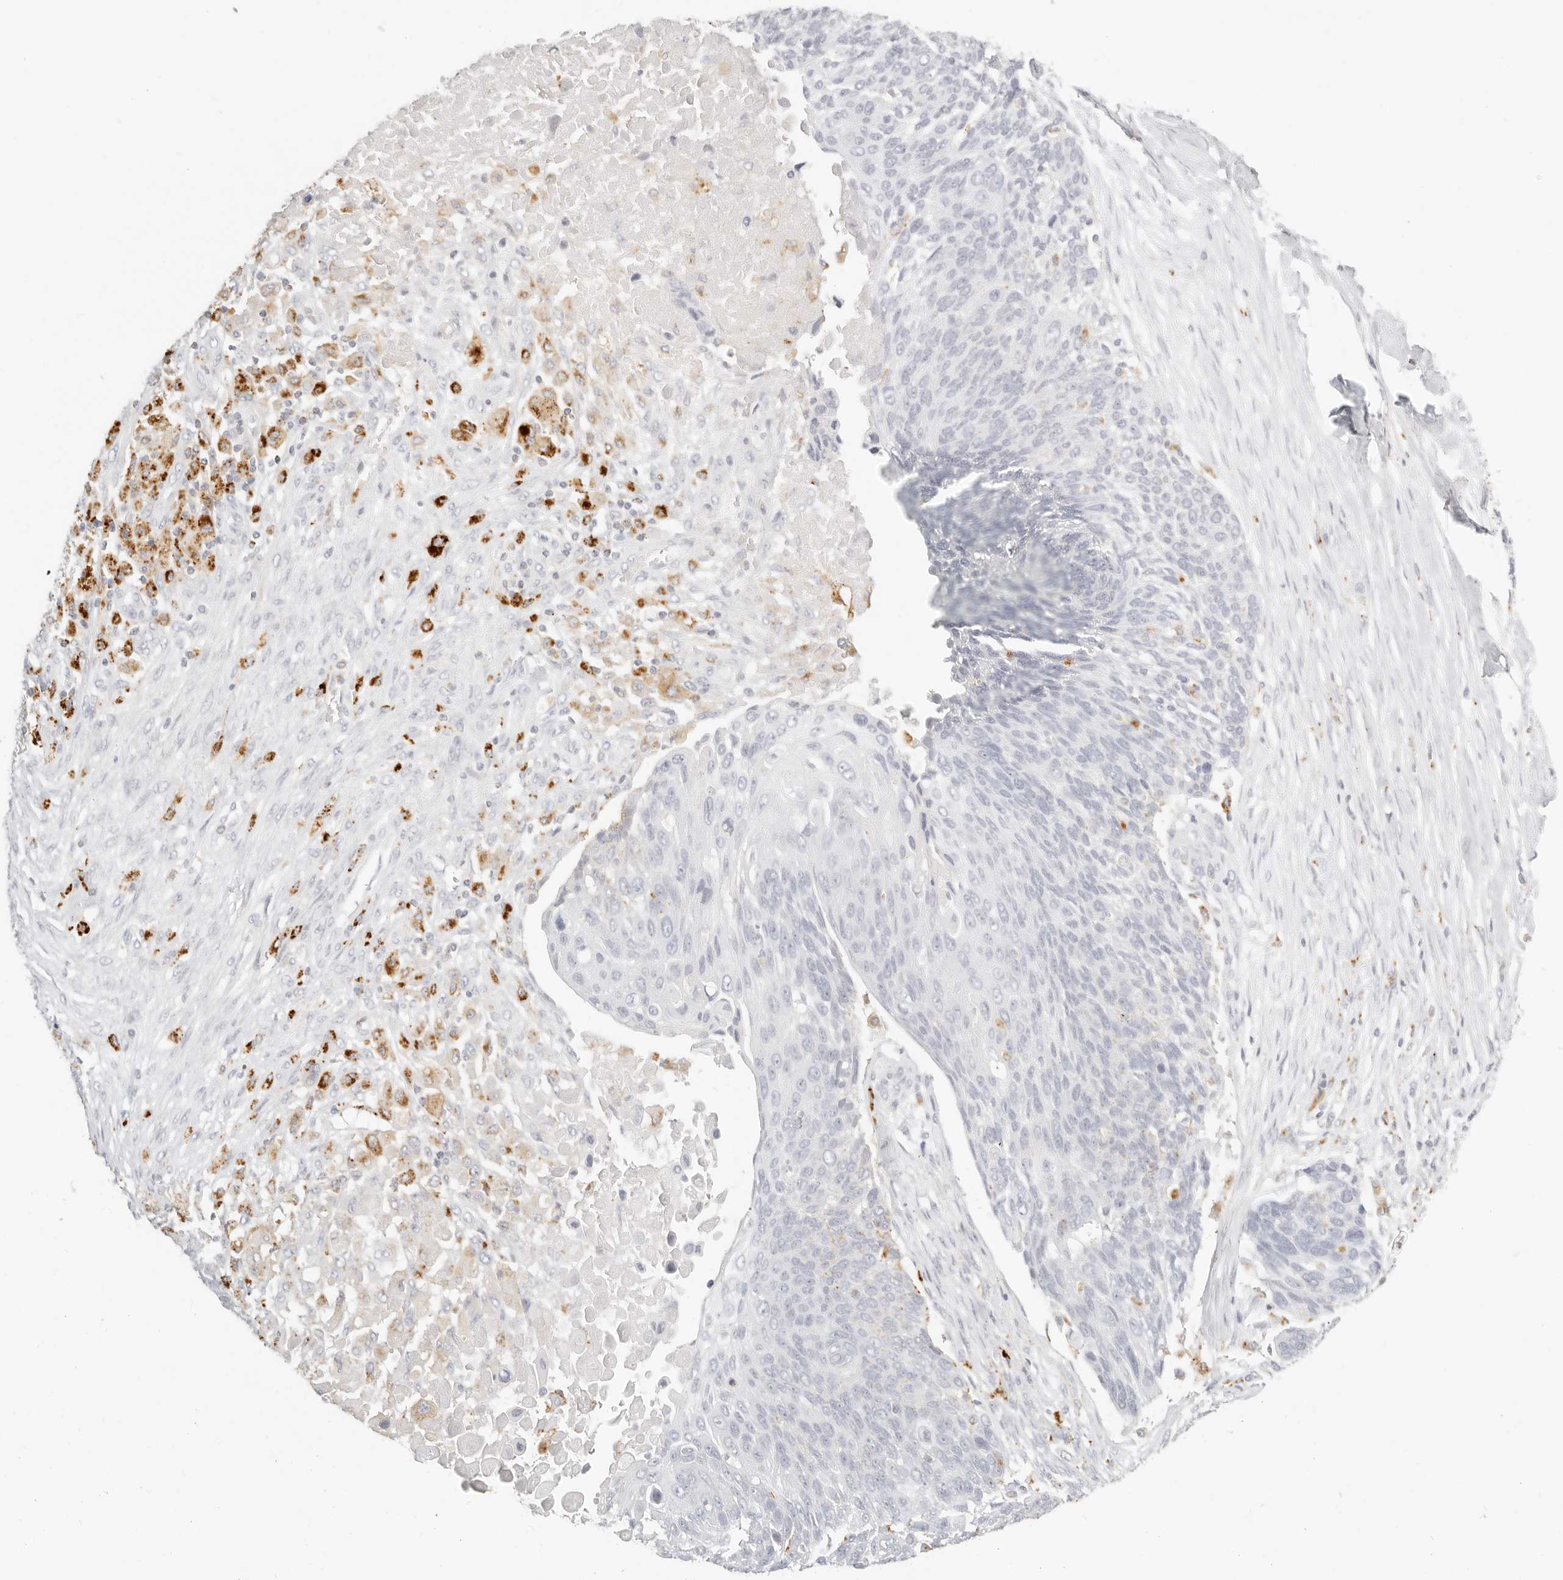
{"staining": {"intensity": "negative", "quantity": "none", "location": "none"}, "tissue": "lung cancer", "cell_type": "Tumor cells", "image_type": "cancer", "snomed": [{"axis": "morphology", "description": "Squamous cell carcinoma, NOS"}, {"axis": "topography", "description": "Lung"}], "caption": "This is an immunohistochemistry micrograph of squamous cell carcinoma (lung). There is no expression in tumor cells.", "gene": "RNASET2", "patient": {"sex": "male", "age": 66}}